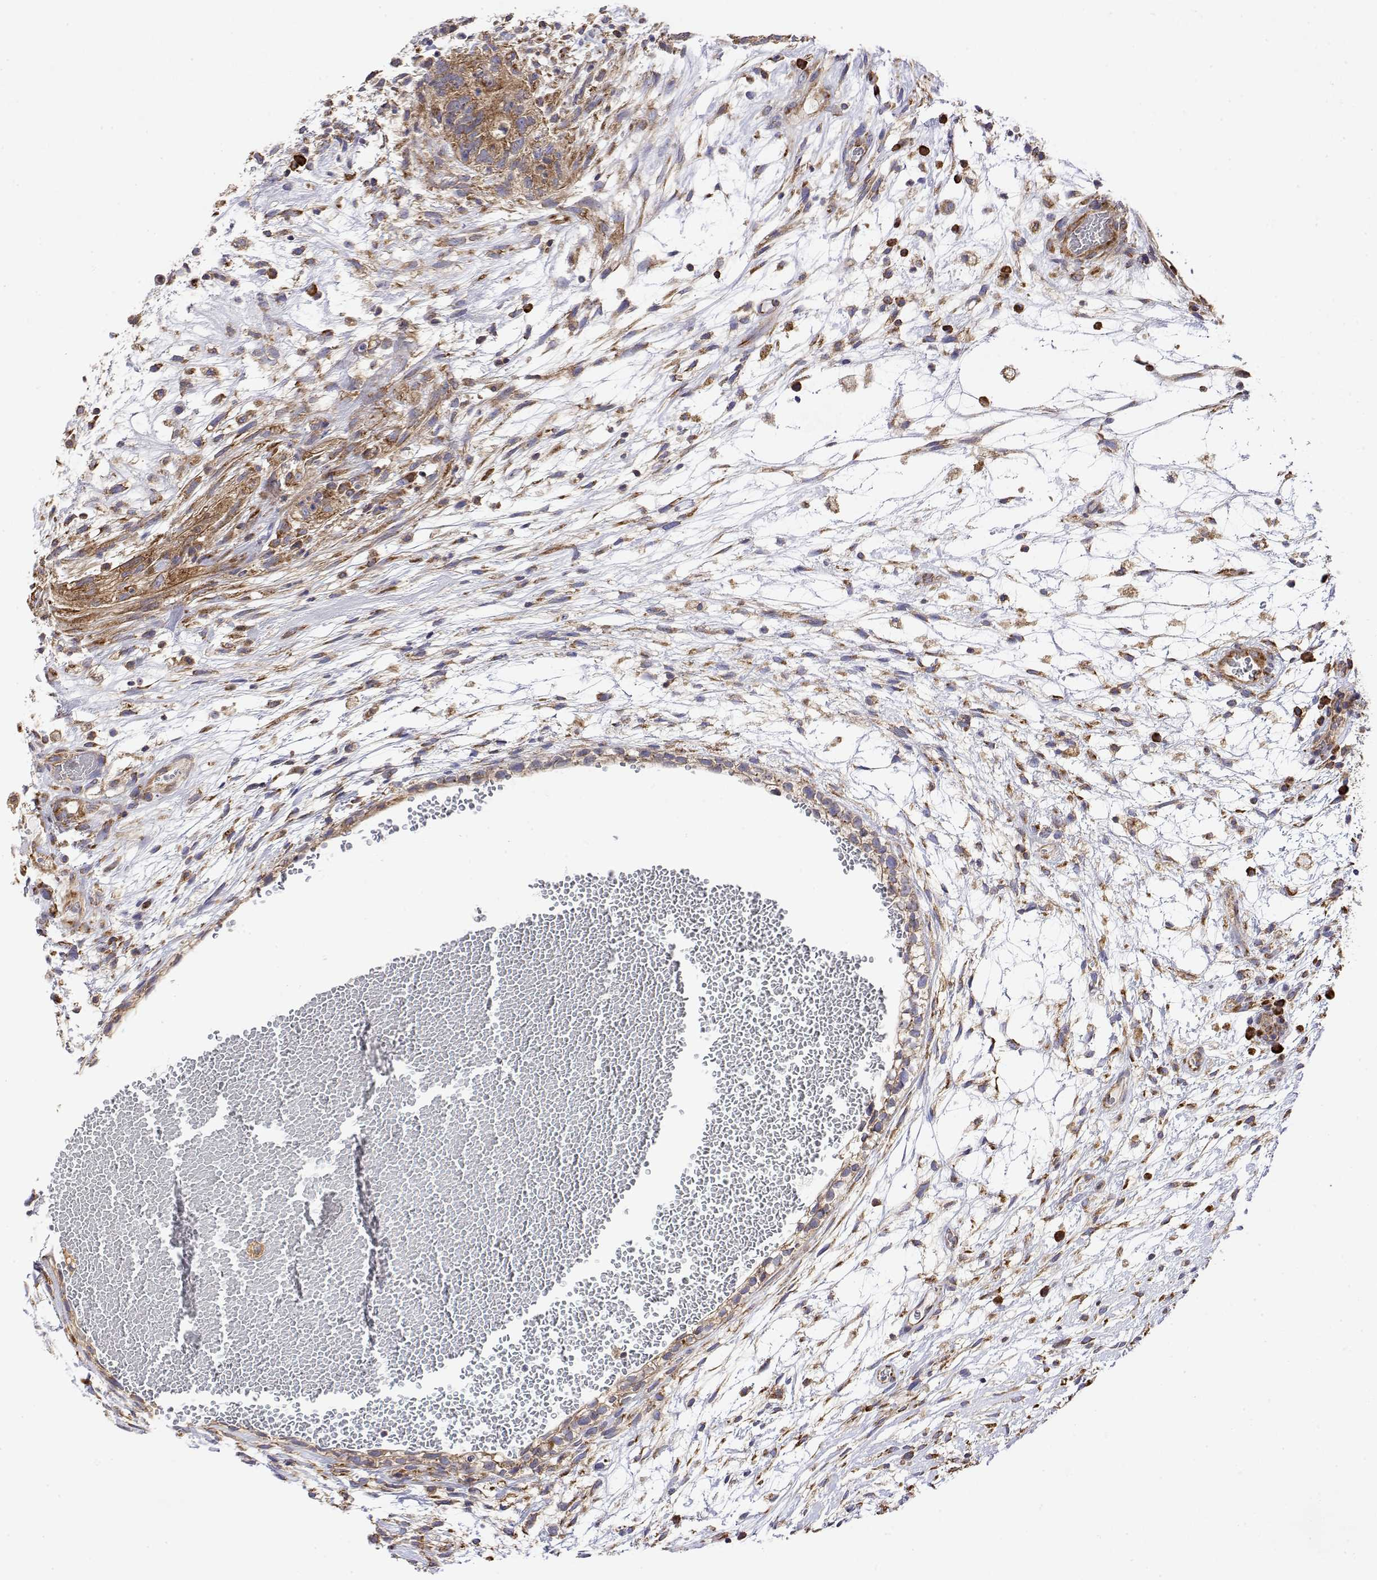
{"staining": {"intensity": "moderate", "quantity": ">75%", "location": "cytoplasmic/membranous"}, "tissue": "testis cancer", "cell_type": "Tumor cells", "image_type": "cancer", "snomed": [{"axis": "morphology", "description": "Normal tissue, NOS"}, {"axis": "morphology", "description": "Carcinoma, Embryonal, NOS"}, {"axis": "topography", "description": "Testis"}], "caption": "Moderate cytoplasmic/membranous protein staining is seen in about >75% of tumor cells in testis cancer (embryonal carcinoma).", "gene": "EEF1G", "patient": {"sex": "male", "age": 32}}